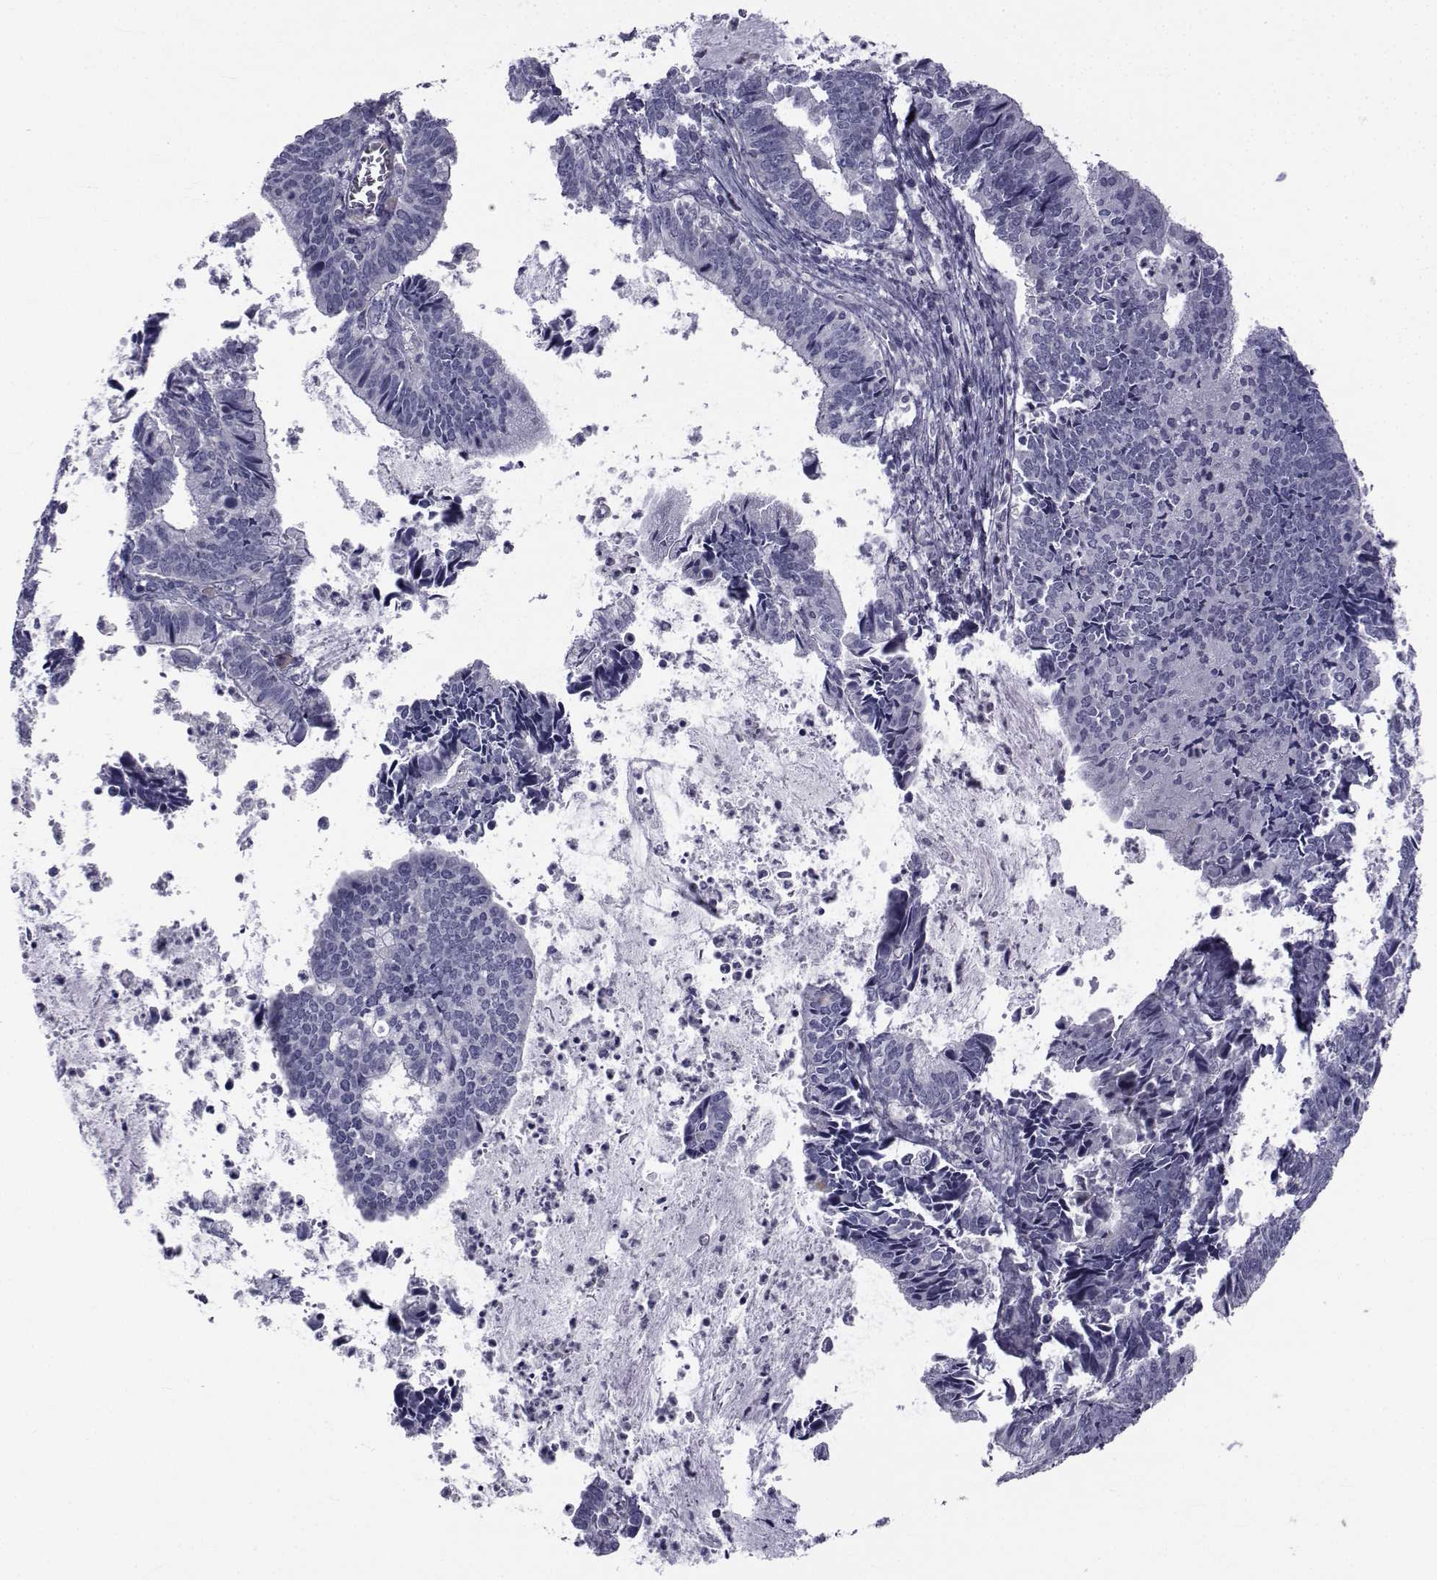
{"staining": {"intensity": "negative", "quantity": "none", "location": "none"}, "tissue": "cervical cancer", "cell_type": "Tumor cells", "image_type": "cancer", "snomed": [{"axis": "morphology", "description": "Adenocarcinoma, NOS"}, {"axis": "topography", "description": "Cervix"}], "caption": "High power microscopy photomicrograph of an immunohistochemistry (IHC) micrograph of cervical cancer, revealing no significant expression in tumor cells.", "gene": "FDXR", "patient": {"sex": "female", "age": 42}}